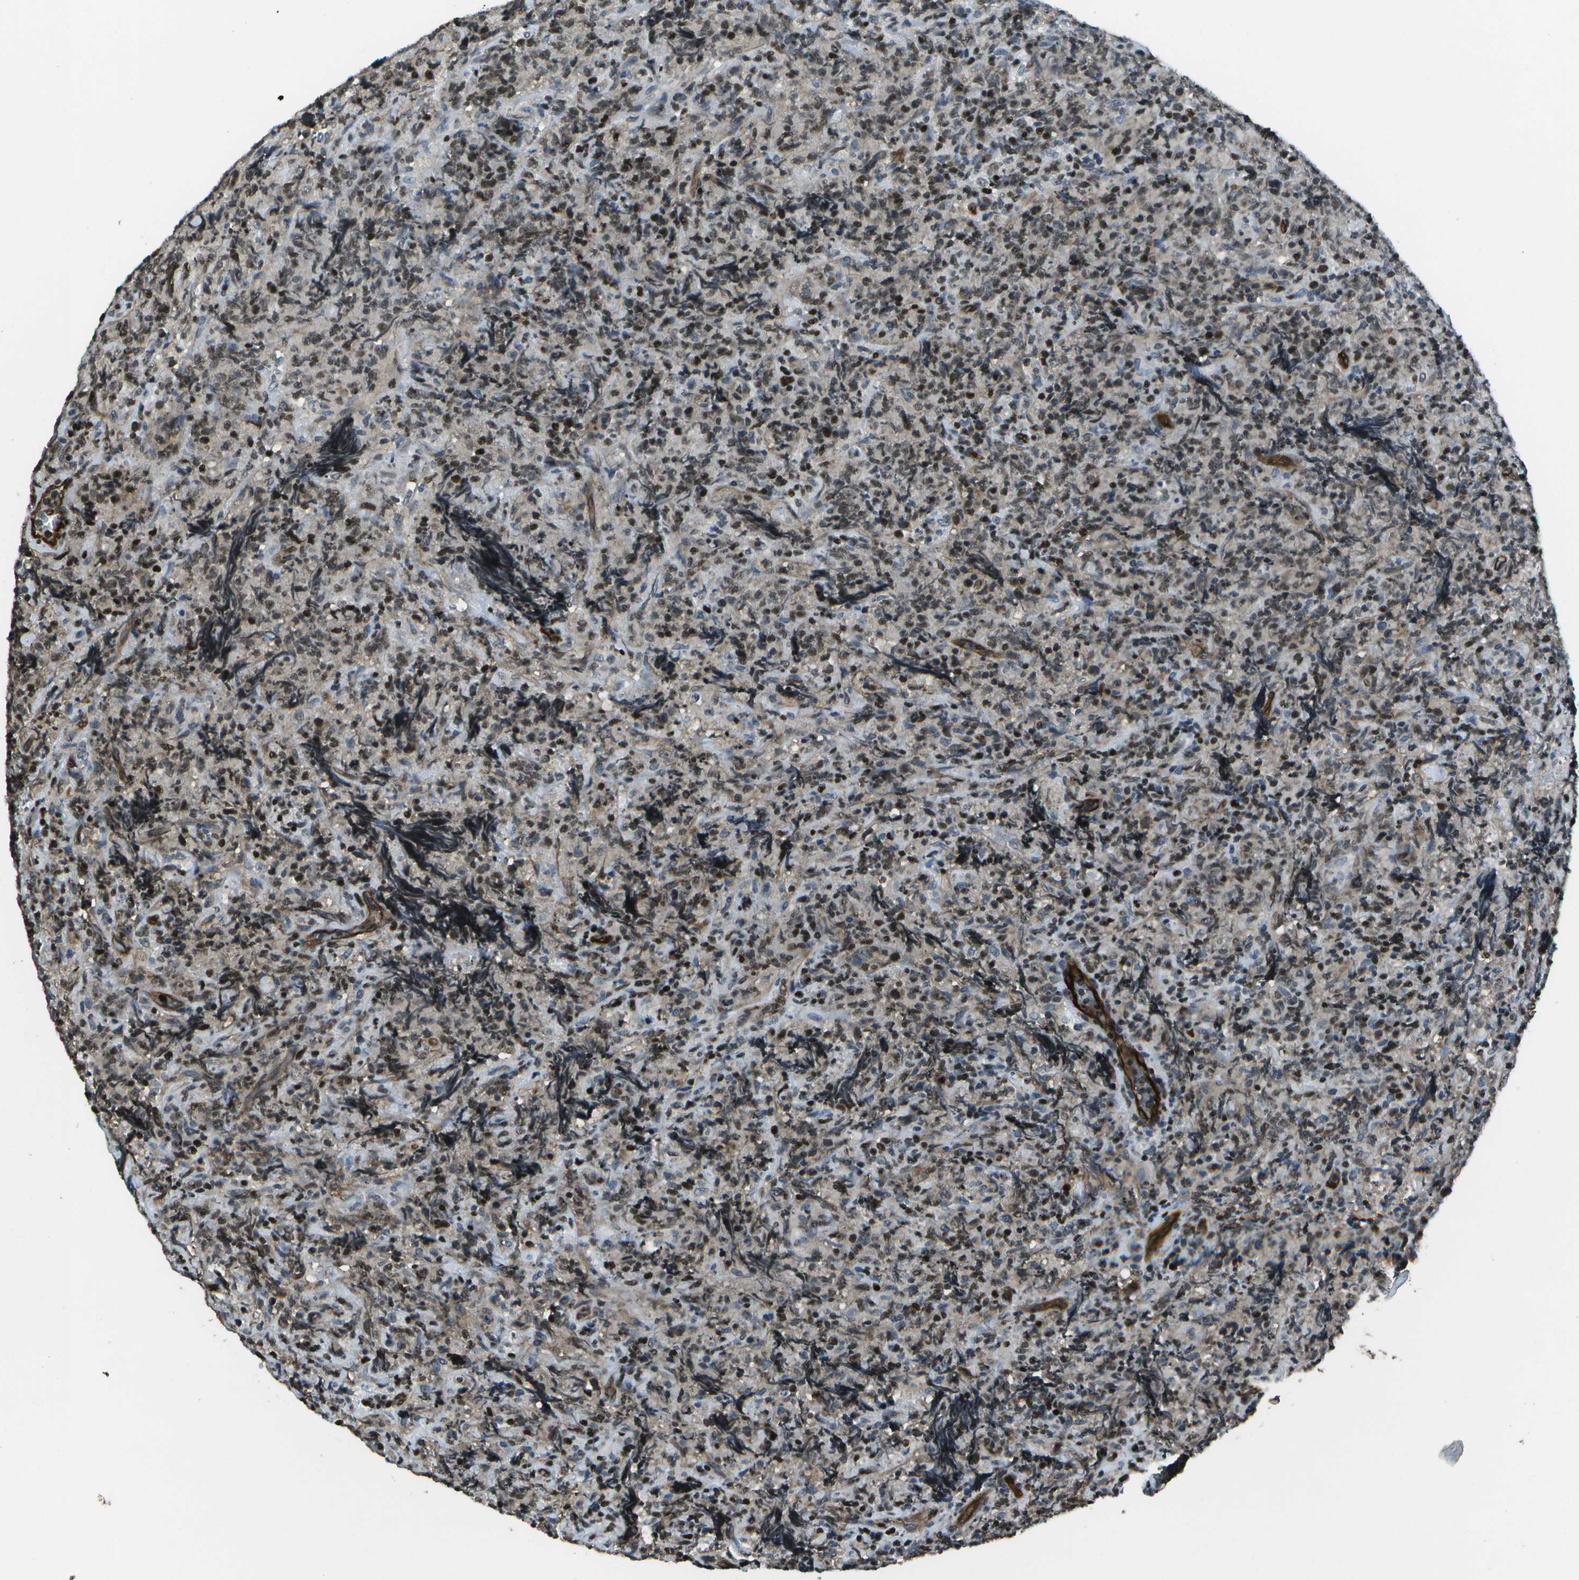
{"staining": {"intensity": "strong", "quantity": "25%-75%", "location": "nuclear"}, "tissue": "lymphoma", "cell_type": "Tumor cells", "image_type": "cancer", "snomed": [{"axis": "morphology", "description": "Malignant lymphoma, non-Hodgkin's type, High grade"}, {"axis": "topography", "description": "Tonsil"}], "caption": "Immunohistochemical staining of human malignant lymphoma, non-Hodgkin's type (high-grade) demonstrates strong nuclear protein staining in approximately 25%-75% of tumor cells.", "gene": "PDLIM1", "patient": {"sex": "female", "age": 36}}